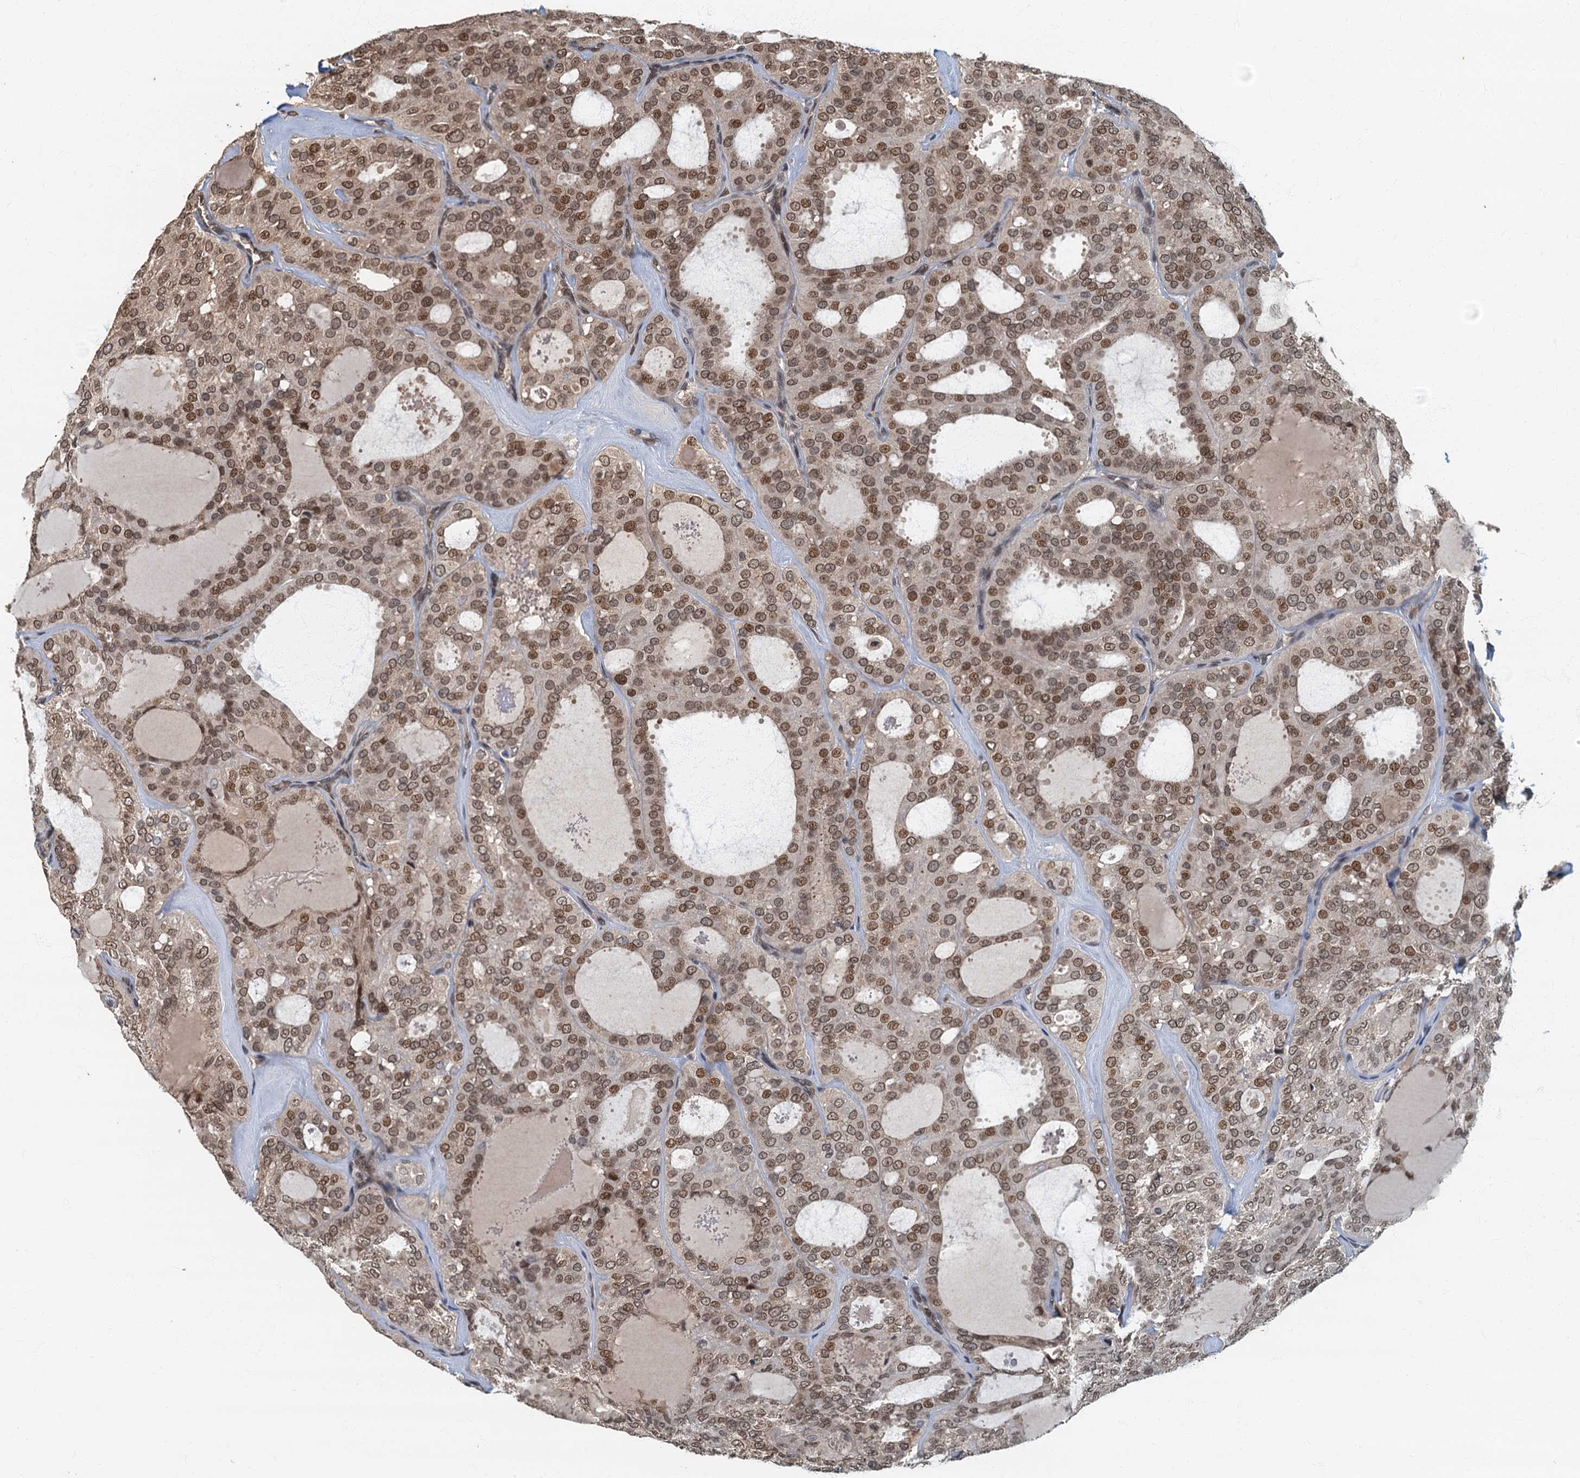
{"staining": {"intensity": "moderate", "quantity": ">75%", "location": "nuclear"}, "tissue": "thyroid cancer", "cell_type": "Tumor cells", "image_type": "cancer", "snomed": [{"axis": "morphology", "description": "Follicular adenoma carcinoma, NOS"}, {"axis": "topography", "description": "Thyroid gland"}], "caption": "This is an image of IHC staining of follicular adenoma carcinoma (thyroid), which shows moderate positivity in the nuclear of tumor cells.", "gene": "CKAP2L", "patient": {"sex": "male", "age": 75}}